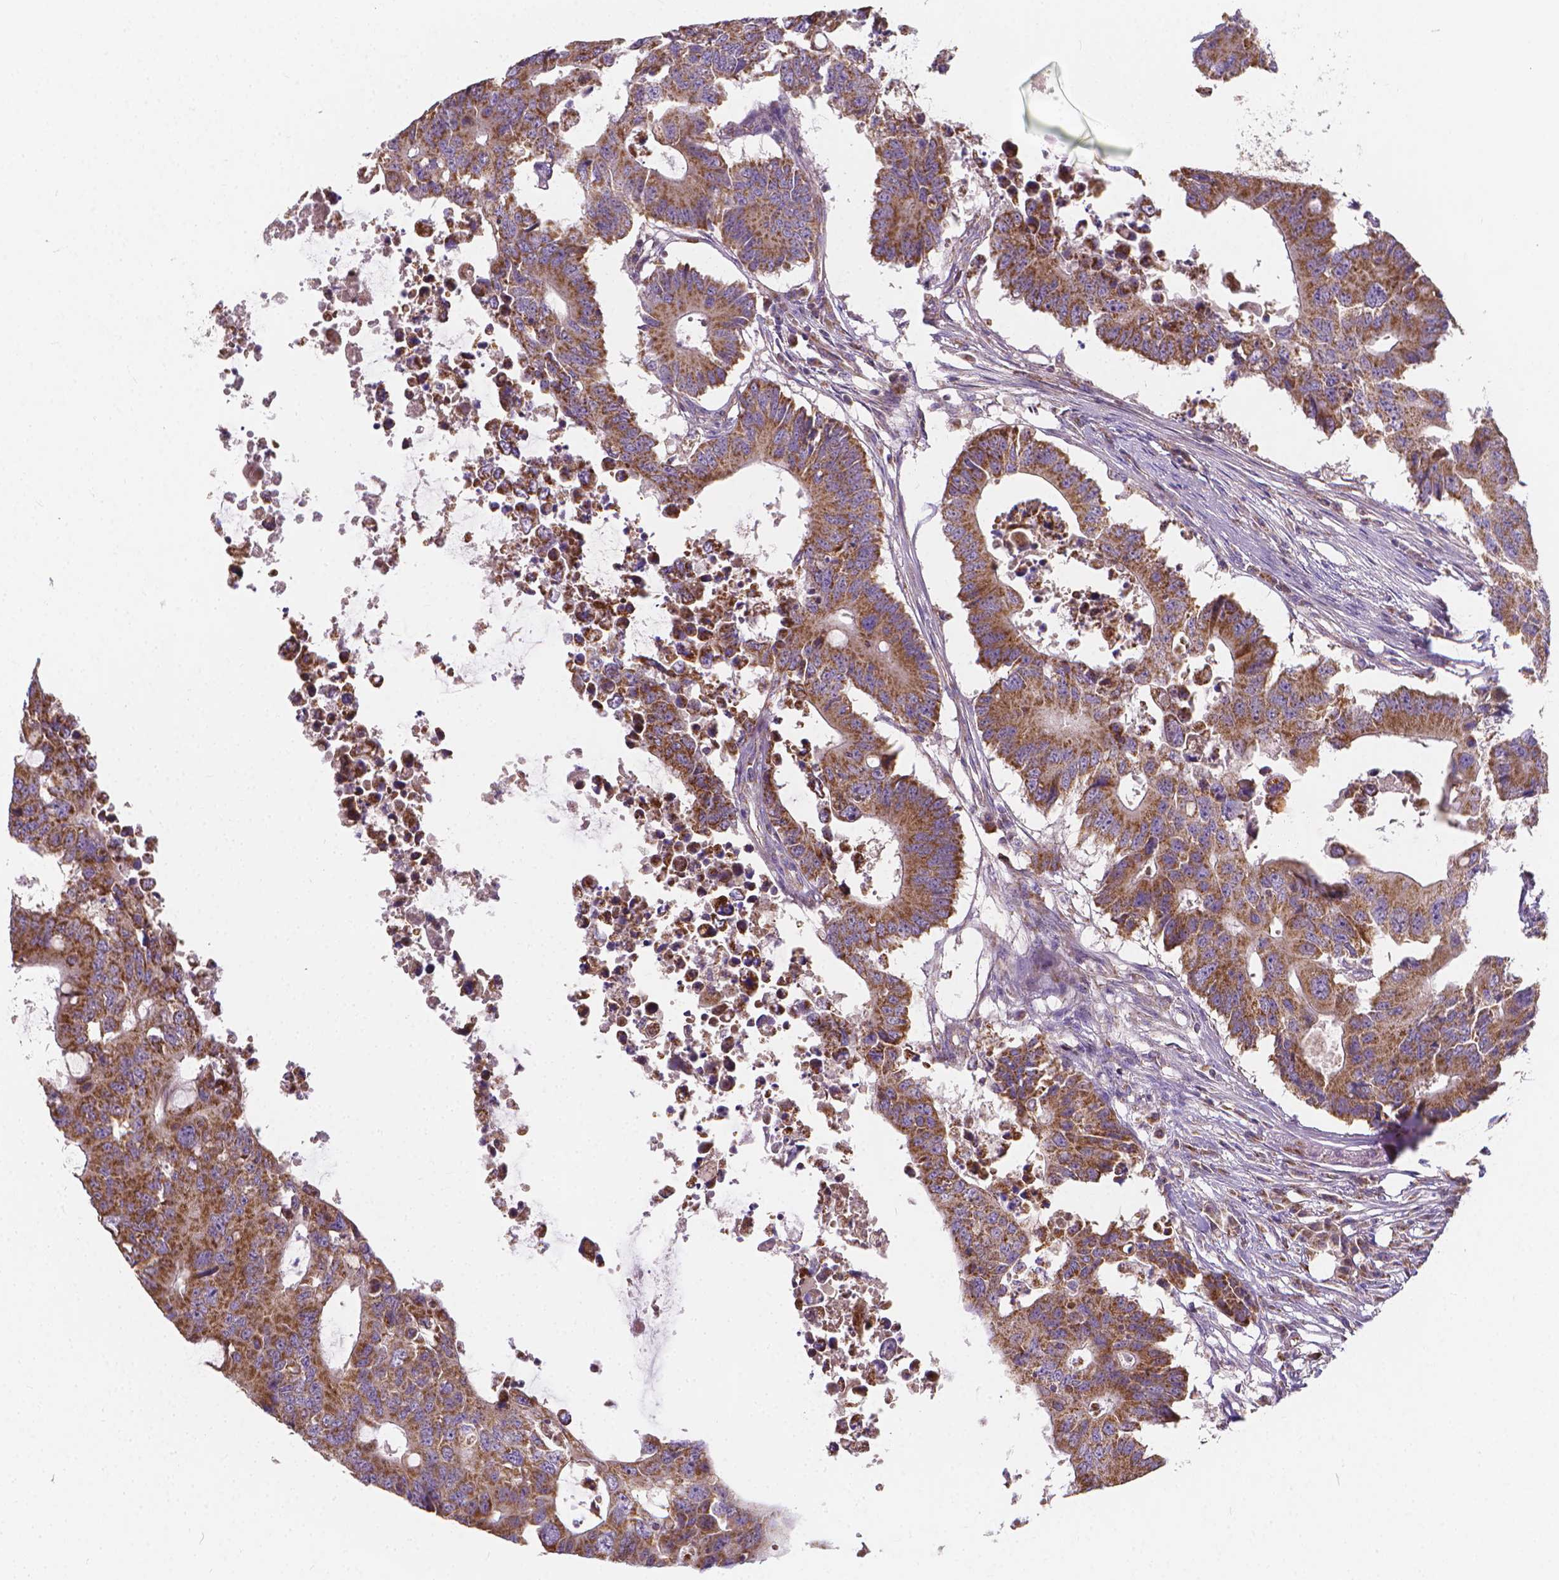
{"staining": {"intensity": "moderate", "quantity": ">75%", "location": "cytoplasmic/membranous"}, "tissue": "colorectal cancer", "cell_type": "Tumor cells", "image_type": "cancer", "snomed": [{"axis": "morphology", "description": "Adenocarcinoma, NOS"}, {"axis": "topography", "description": "Colon"}], "caption": "Moderate cytoplasmic/membranous expression is appreciated in about >75% of tumor cells in colorectal adenocarcinoma. The staining was performed using DAB to visualize the protein expression in brown, while the nuclei were stained in blue with hematoxylin (Magnification: 20x).", "gene": "SNCAIP", "patient": {"sex": "male", "age": 71}}